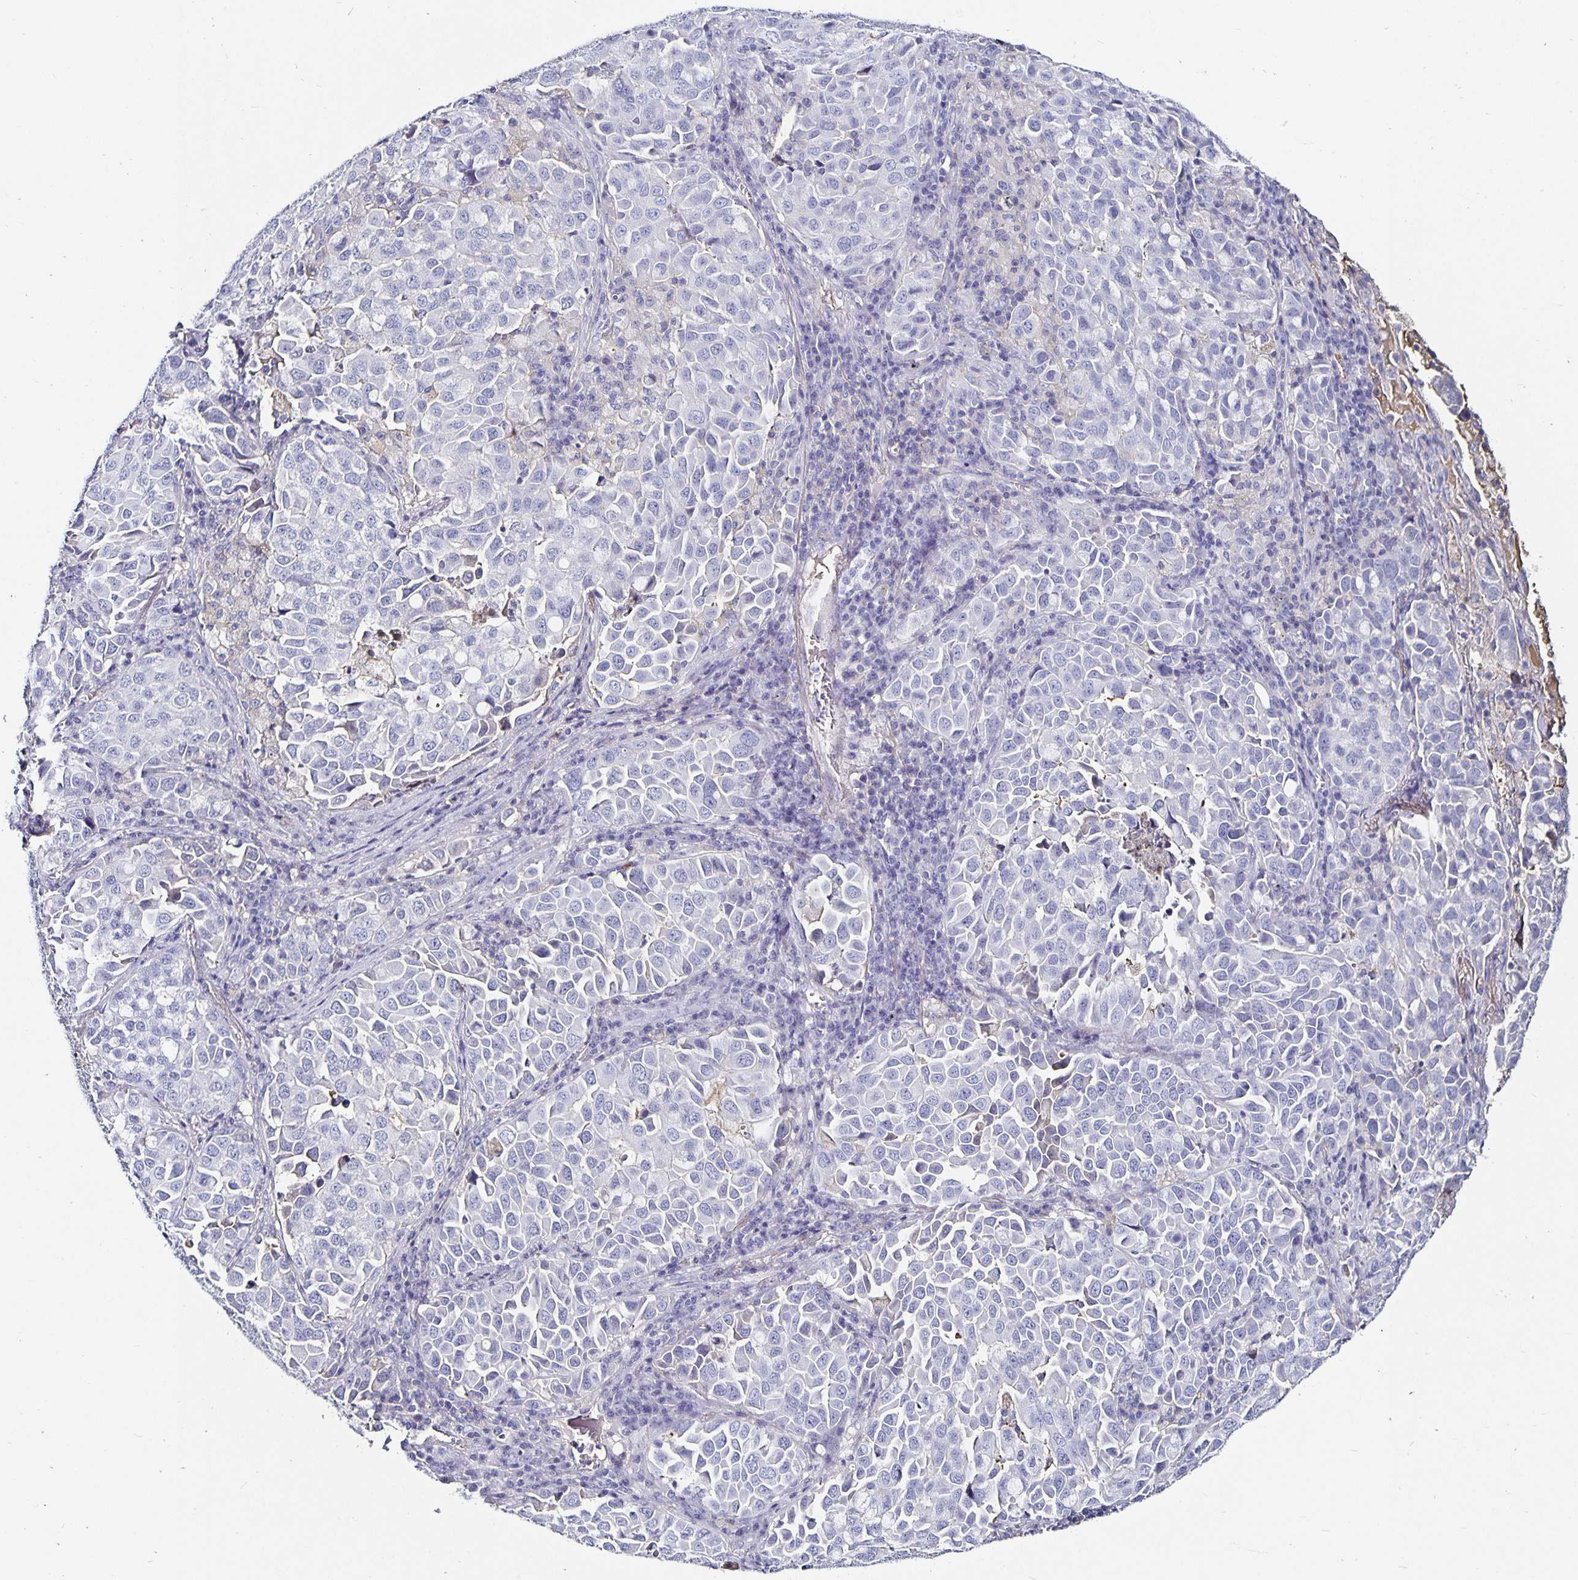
{"staining": {"intensity": "negative", "quantity": "none", "location": "none"}, "tissue": "lung cancer", "cell_type": "Tumor cells", "image_type": "cancer", "snomed": [{"axis": "morphology", "description": "Adenocarcinoma, NOS"}, {"axis": "morphology", "description": "Adenocarcinoma, metastatic, NOS"}, {"axis": "topography", "description": "Lymph node"}, {"axis": "topography", "description": "Lung"}], "caption": "An immunohistochemistry (IHC) micrograph of lung metastatic adenocarcinoma is shown. There is no staining in tumor cells of lung metastatic adenocarcinoma.", "gene": "TTR", "patient": {"sex": "female", "age": 65}}